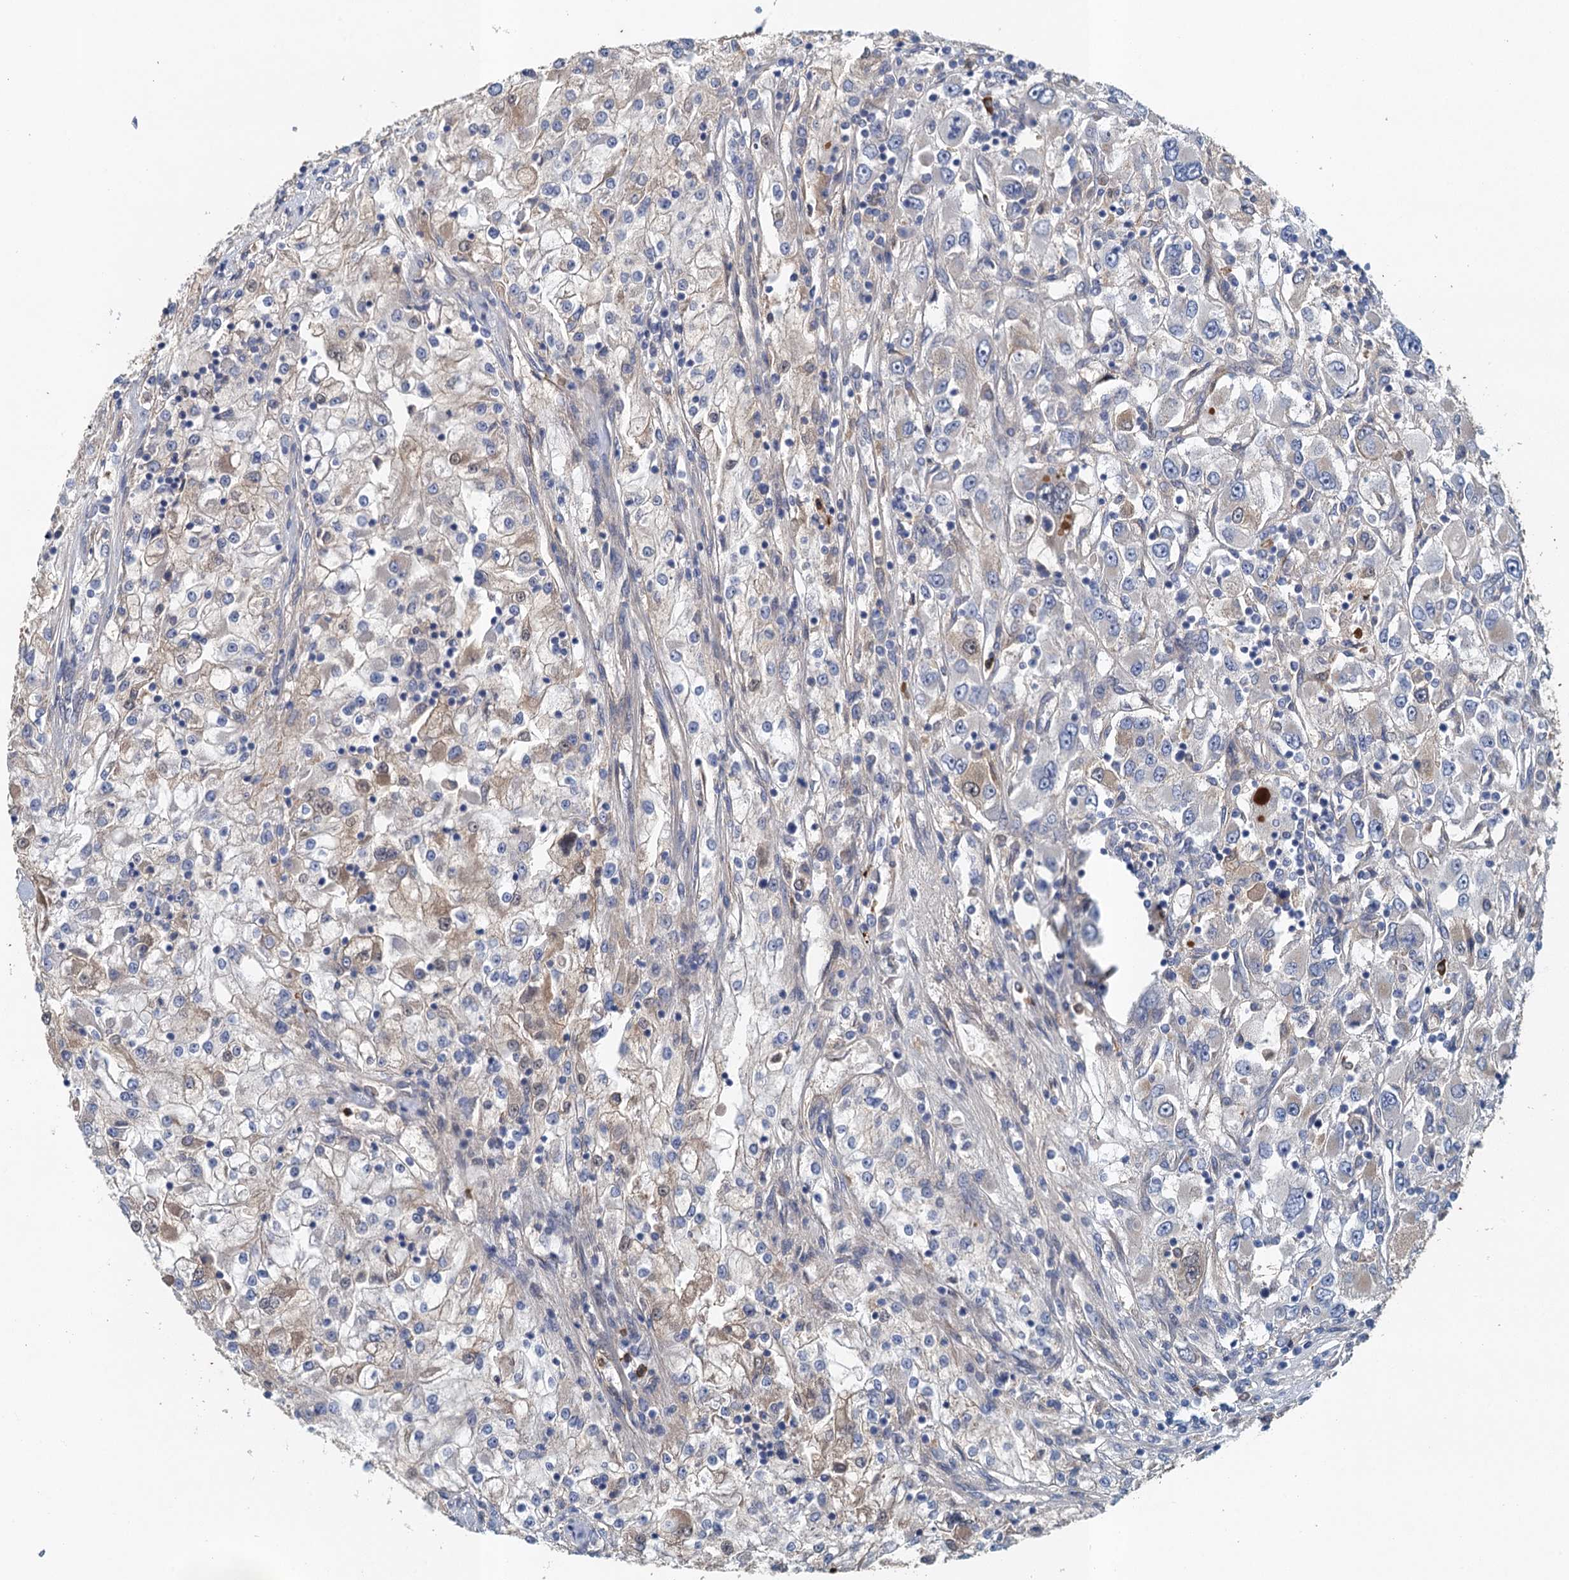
{"staining": {"intensity": "weak", "quantity": "<25%", "location": "cytoplasmic/membranous"}, "tissue": "renal cancer", "cell_type": "Tumor cells", "image_type": "cancer", "snomed": [{"axis": "morphology", "description": "Adenocarcinoma, NOS"}, {"axis": "topography", "description": "Kidney"}], "caption": "There is no significant expression in tumor cells of adenocarcinoma (renal).", "gene": "TPCN1", "patient": {"sex": "female", "age": 52}}